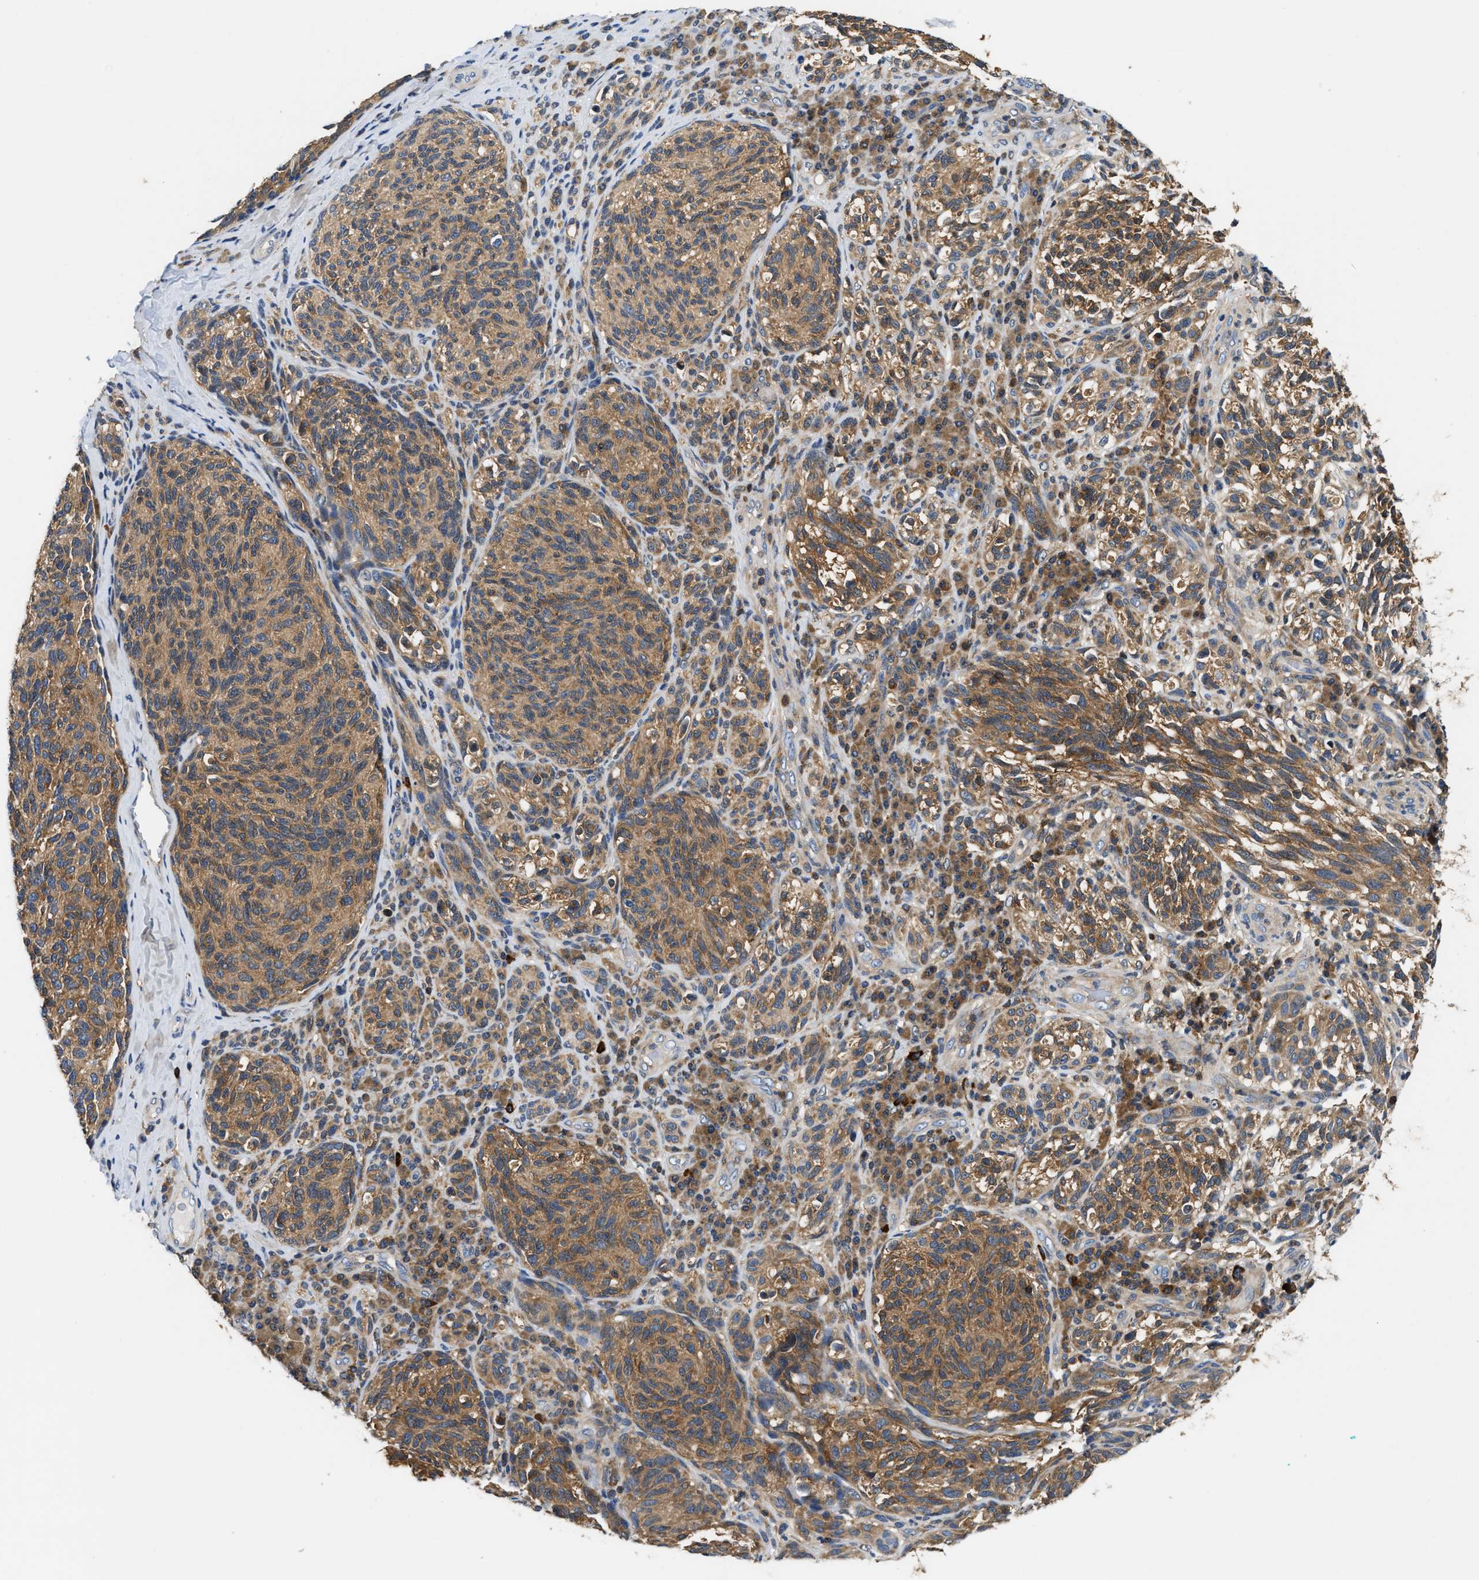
{"staining": {"intensity": "moderate", "quantity": "25%-75%", "location": "cytoplasmic/membranous"}, "tissue": "melanoma", "cell_type": "Tumor cells", "image_type": "cancer", "snomed": [{"axis": "morphology", "description": "Malignant melanoma, NOS"}, {"axis": "topography", "description": "Skin"}], "caption": "Protein expression by immunohistochemistry (IHC) demonstrates moderate cytoplasmic/membranous positivity in approximately 25%-75% of tumor cells in melanoma.", "gene": "CCM2", "patient": {"sex": "female", "age": 73}}